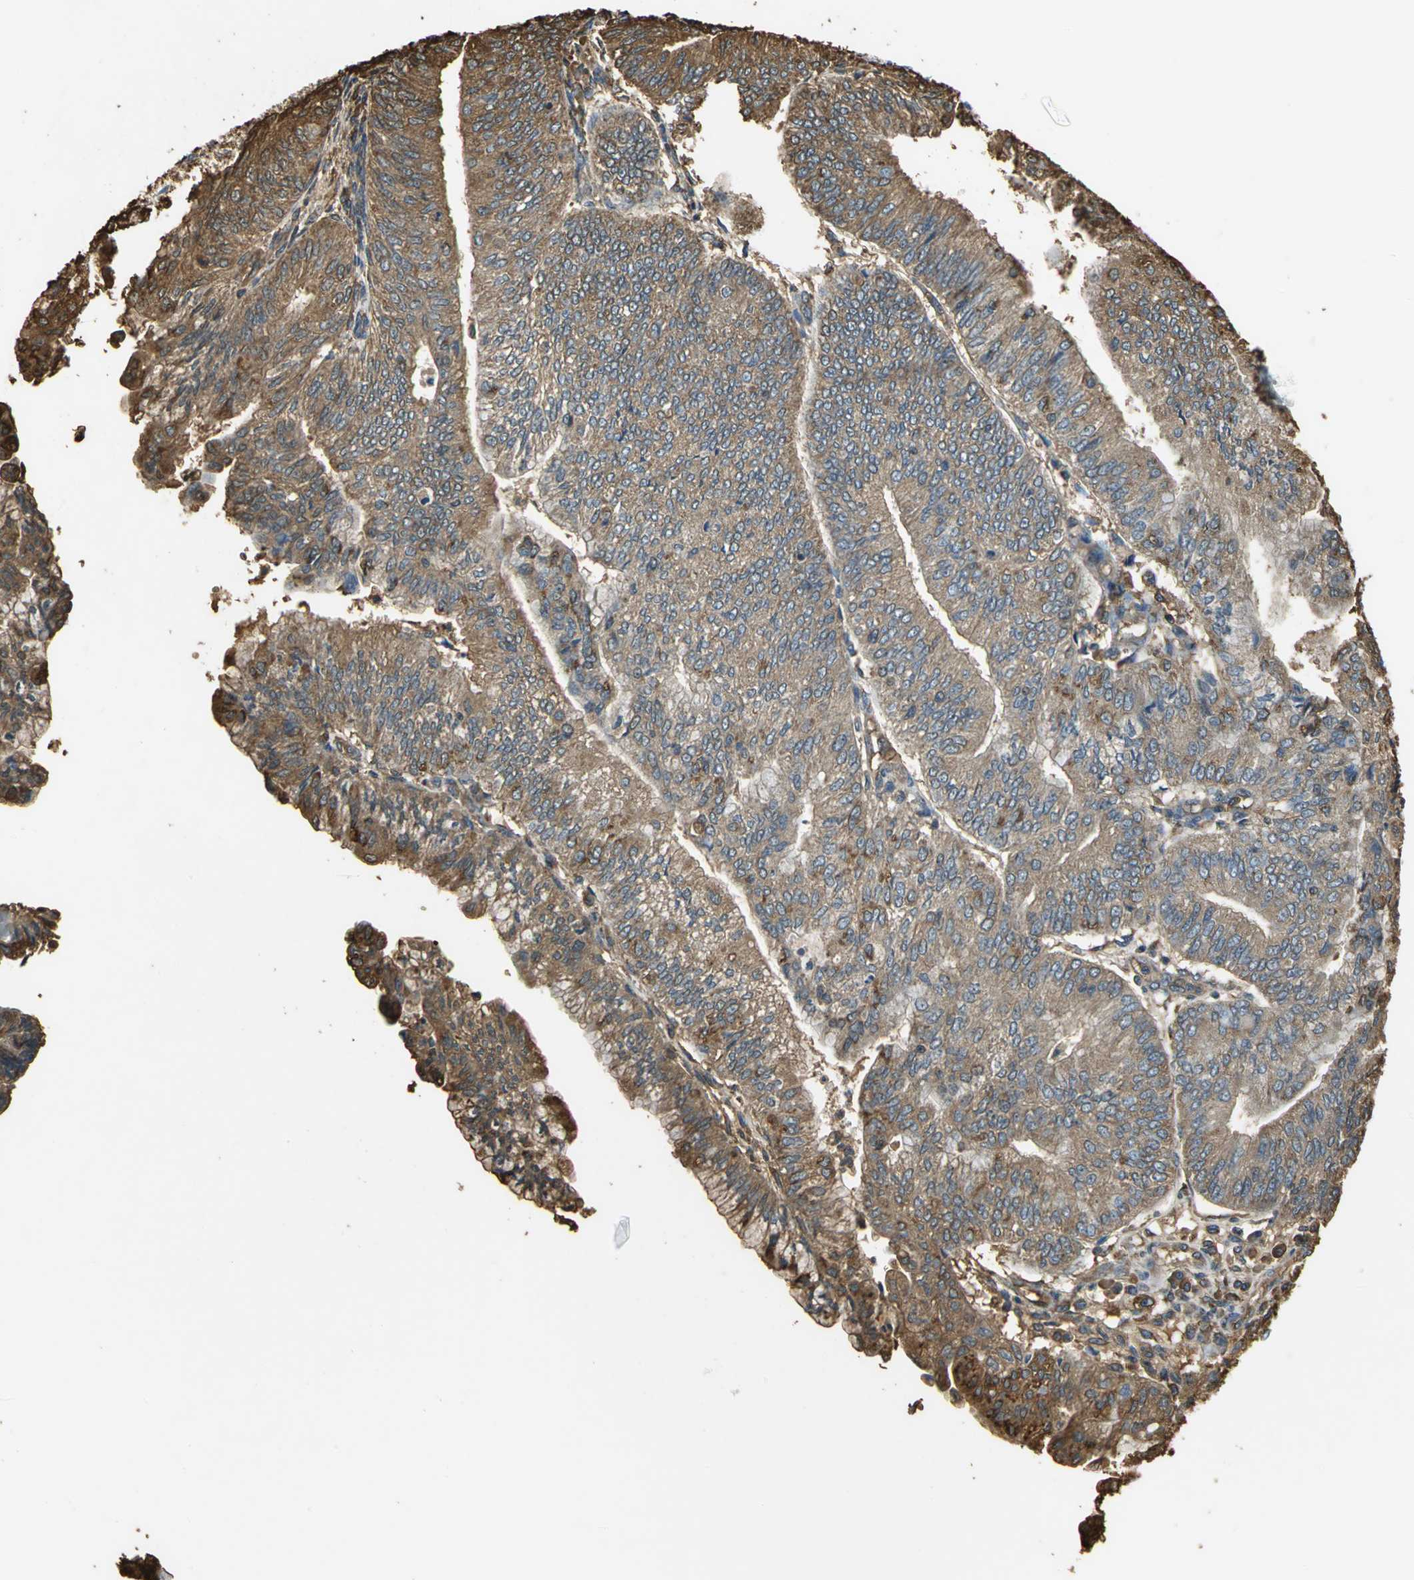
{"staining": {"intensity": "strong", "quantity": ">75%", "location": "cytoplasmic/membranous"}, "tissue": "endometrial cancer", "cell_type": "Tumor cells", "image_type": "cancer", "snomed": [{"axis": "morphology", "description": "Adenocarcinoma, NOS"}, {"axis": "topography", "description": "Endometrium"}], "caption": "An immunohistochemistry (IHC) micrograph of tumor tissue is shown. Protein staining in brown shows strong cytoplasmic/membranous positivity in adenocarcinoma (endometrial) within tumor cells.", "gene": "TREM1", "patient": {"sex": "female", "age": 59}}